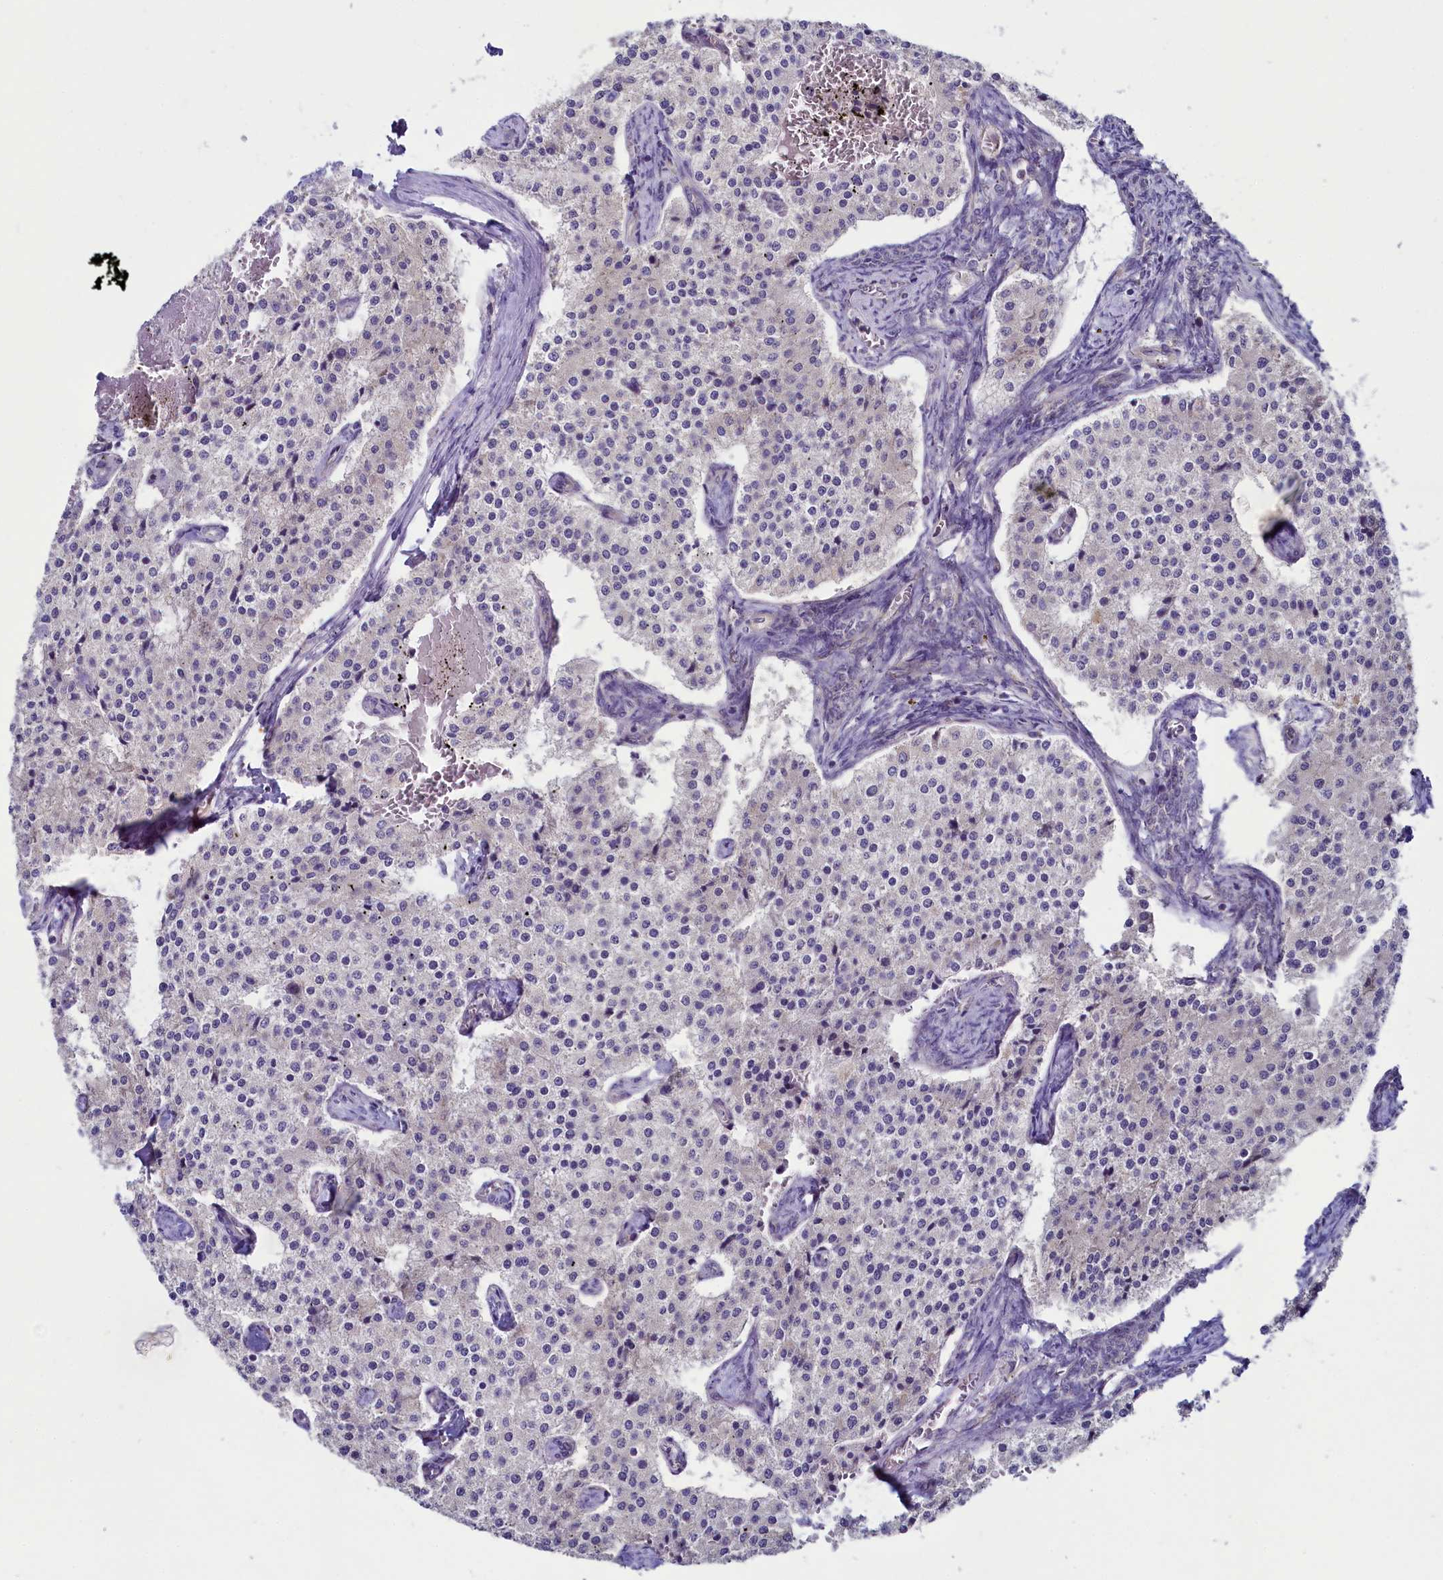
{"staining": {"intensity": "negative", "quantity": "none", "location": "none"}, "tissue": "carcinoid", "cell_type": "Tumor cells", "image_type": "cancer", "snomed": [{"axis": "morphology", "description": "Carcinoid, malignant, NOS"}, {"axis": "topography", "description": "Colon"}], "caption": "Human carcinoid (malignant) stained for a protein using IHC reveals no positivity in tumor cells.", "gene": "MRPL57", "patient": {"sex": "female", "age": 52}}